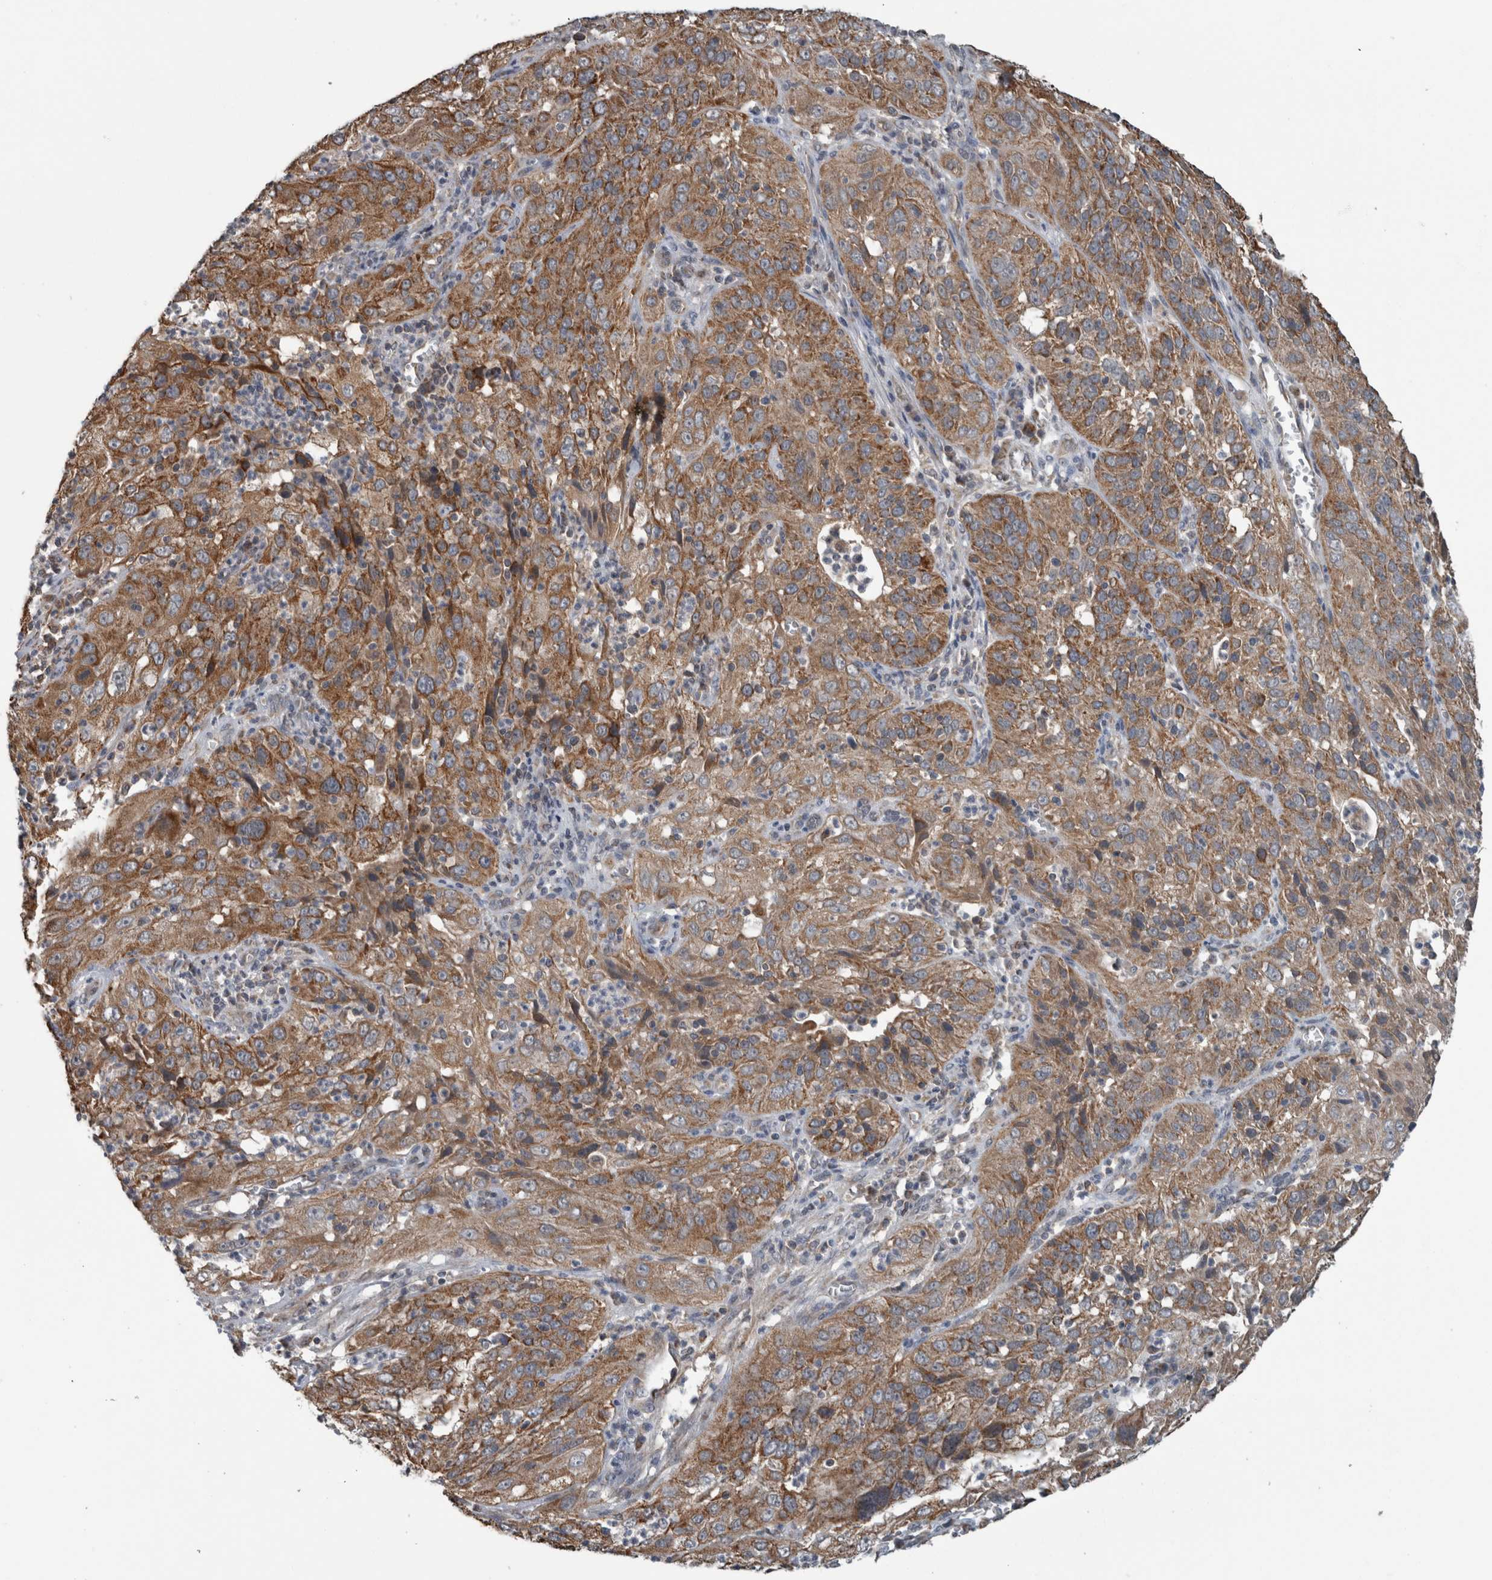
{"staining": {"intensity": "moderate", "quantity": ">75%", "location": "cytoplasmic/membranous"}, "tissue": "cervical cancer", "cell_type": "Tumor cells", "image_type": "cancer", "snomed": [{"axis": "morphology", "description": "Squamous cell carcinoma, NOS"}, {"axis": "topography", "description": "Cervix"}], "caption": "Immunohistochemical staining of cervical squamous cell carcinoma demonstrates moderate cytoplasmic/membranous protein expression in approximately >75% of tumor cells.", "gene": "ARMC1", "patient": {"sex": "female", "age": 32}}